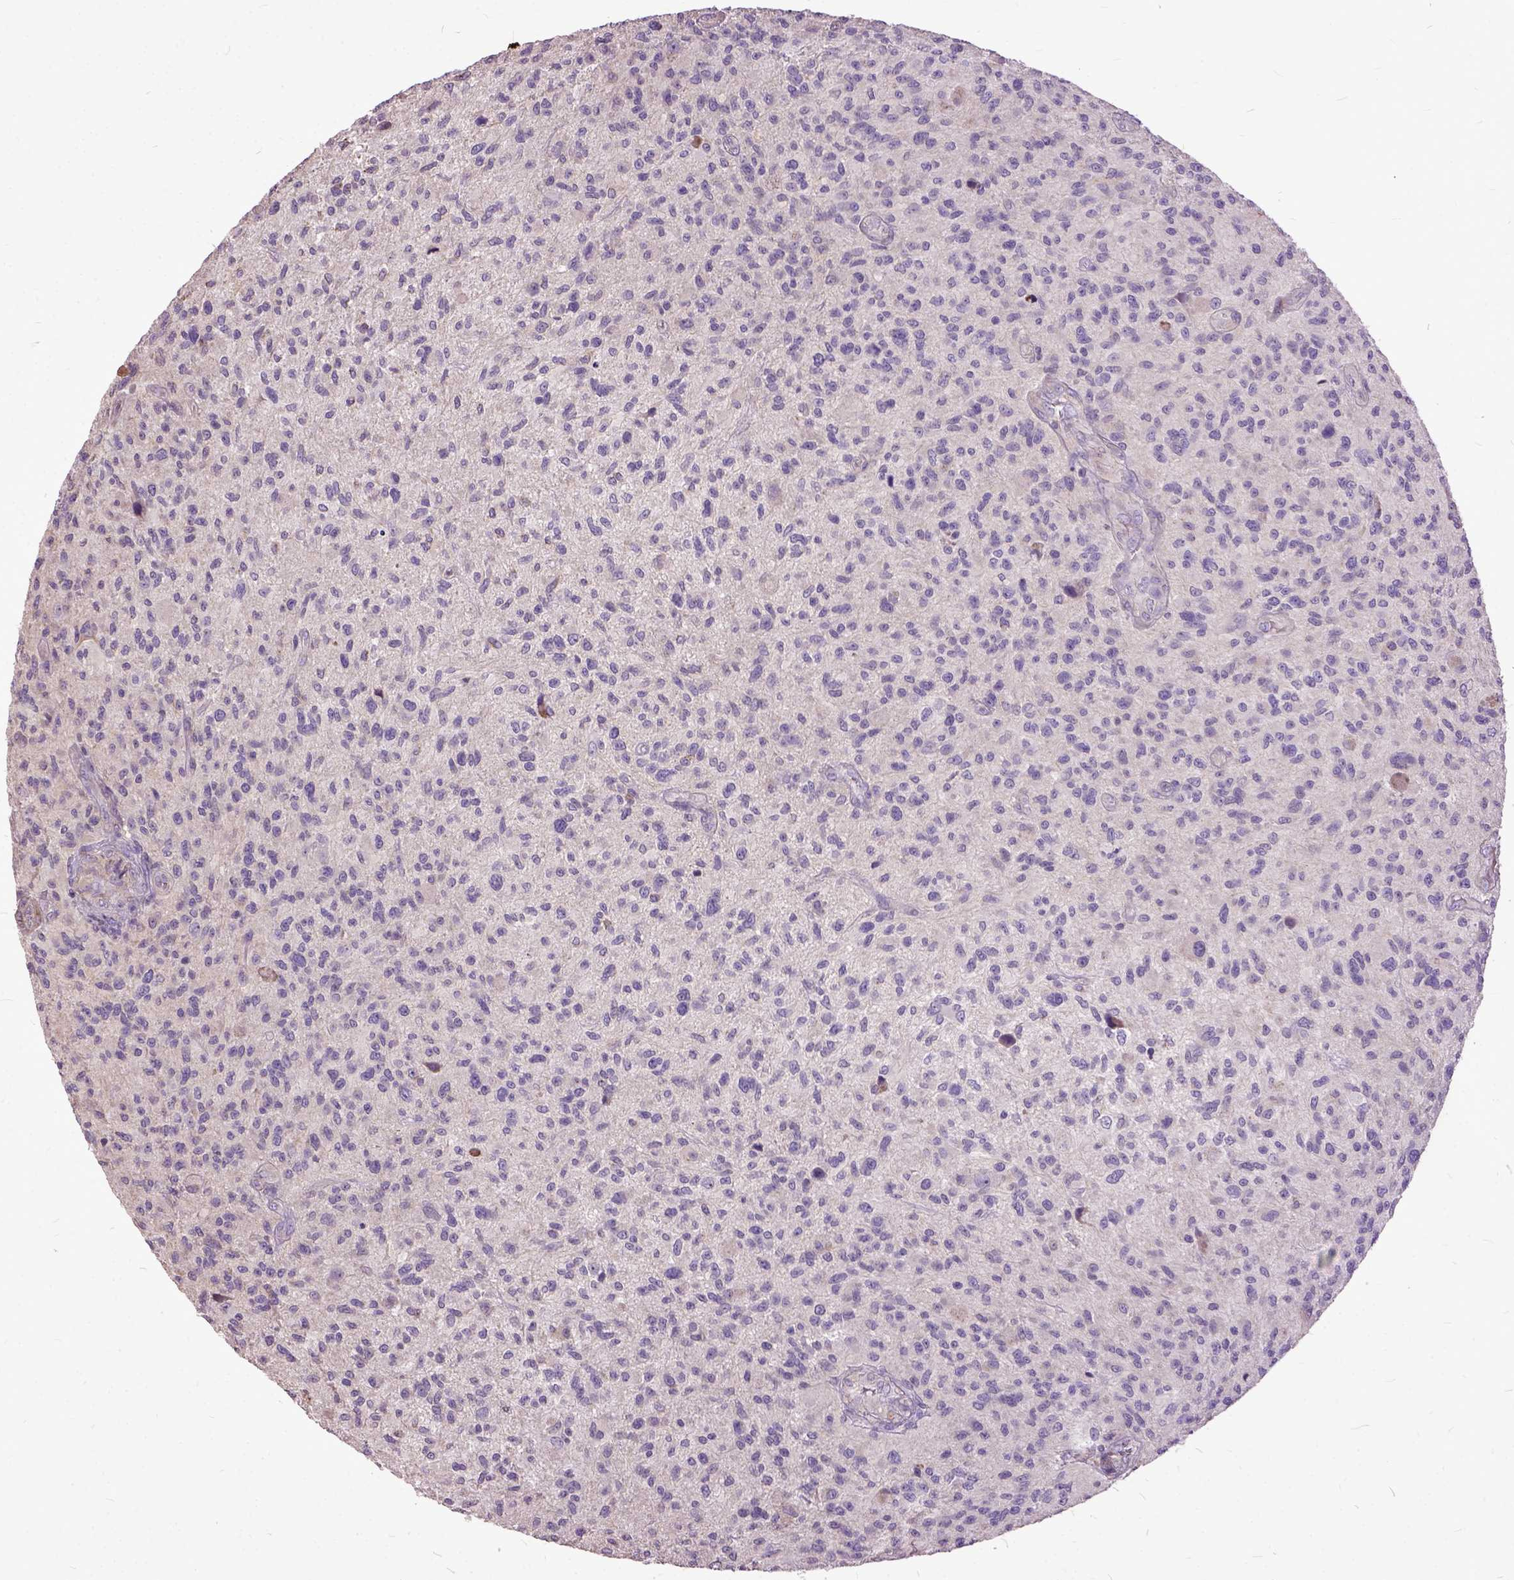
{"staining": {"intensity": "negative", "quantity": "none", "location": "none"}, "tissue": "glioma", "cell_type": "Tumor cells", "image_type": "cancer", "snomed": [{"axis": "morphology", "description": "Glioma, malignant, High grade"}, {"axis": "topography", "description": "Brain"}], "caption": "Histopathology image shows no protein expression in tumor cells of high-grade glioma (malignant) tissue.", "gene": "AREG", "patient": {"sex": "male", "age": 47}}